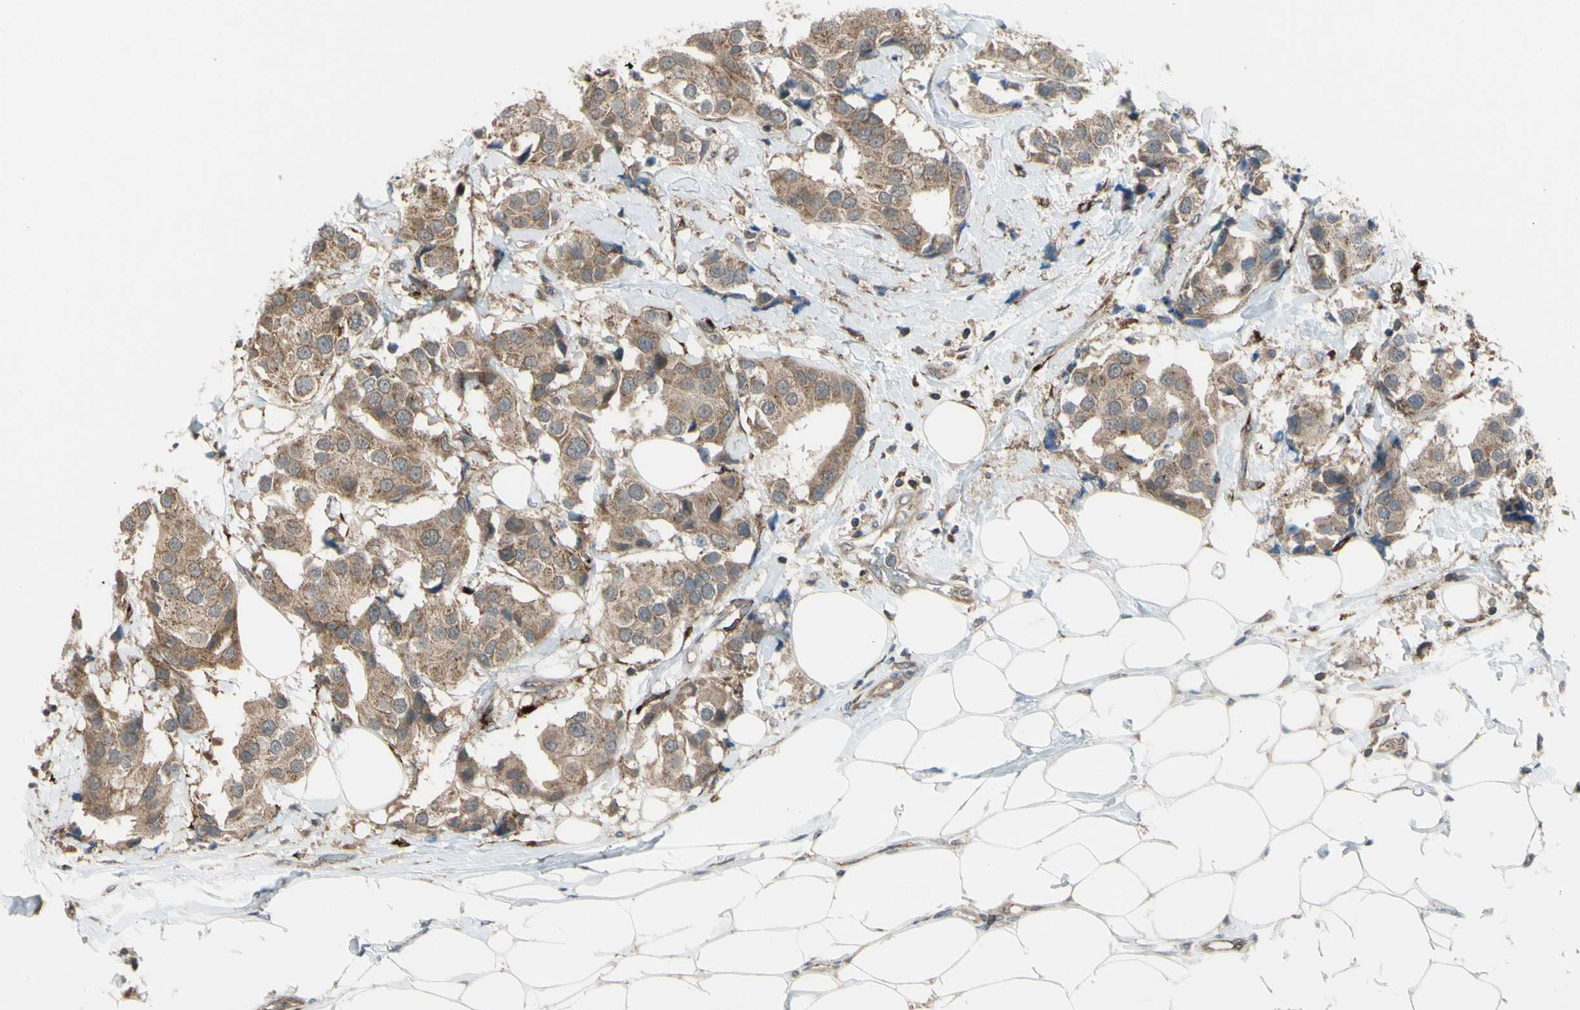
{"staining": {"intensity": "weak", "quantity": ">75%", "location": "cytoplasmic/membranous"}, "tissue": "breast cancer", "cell_type": "Tumor cells", "image_type": "cancer", "snomed": [{"axis": "morphology", "description": "Normal tissue, NOS"}, {"axis": "morphology", "description": "Duct carcinoma"}, {"axis": "topography", "description": "Breast"}], "caption": "Immunohistochemistry (IHC) photomicrograph of human breast cancer (invasive ductal carcinoma) stained for a protein (brown), which demonstrates low levels of weak cytoplasmic/membranous staining in approximately >75% of tumor cells.", "gene": "FLII", "patient": {"sex": "female", "age": 39}}